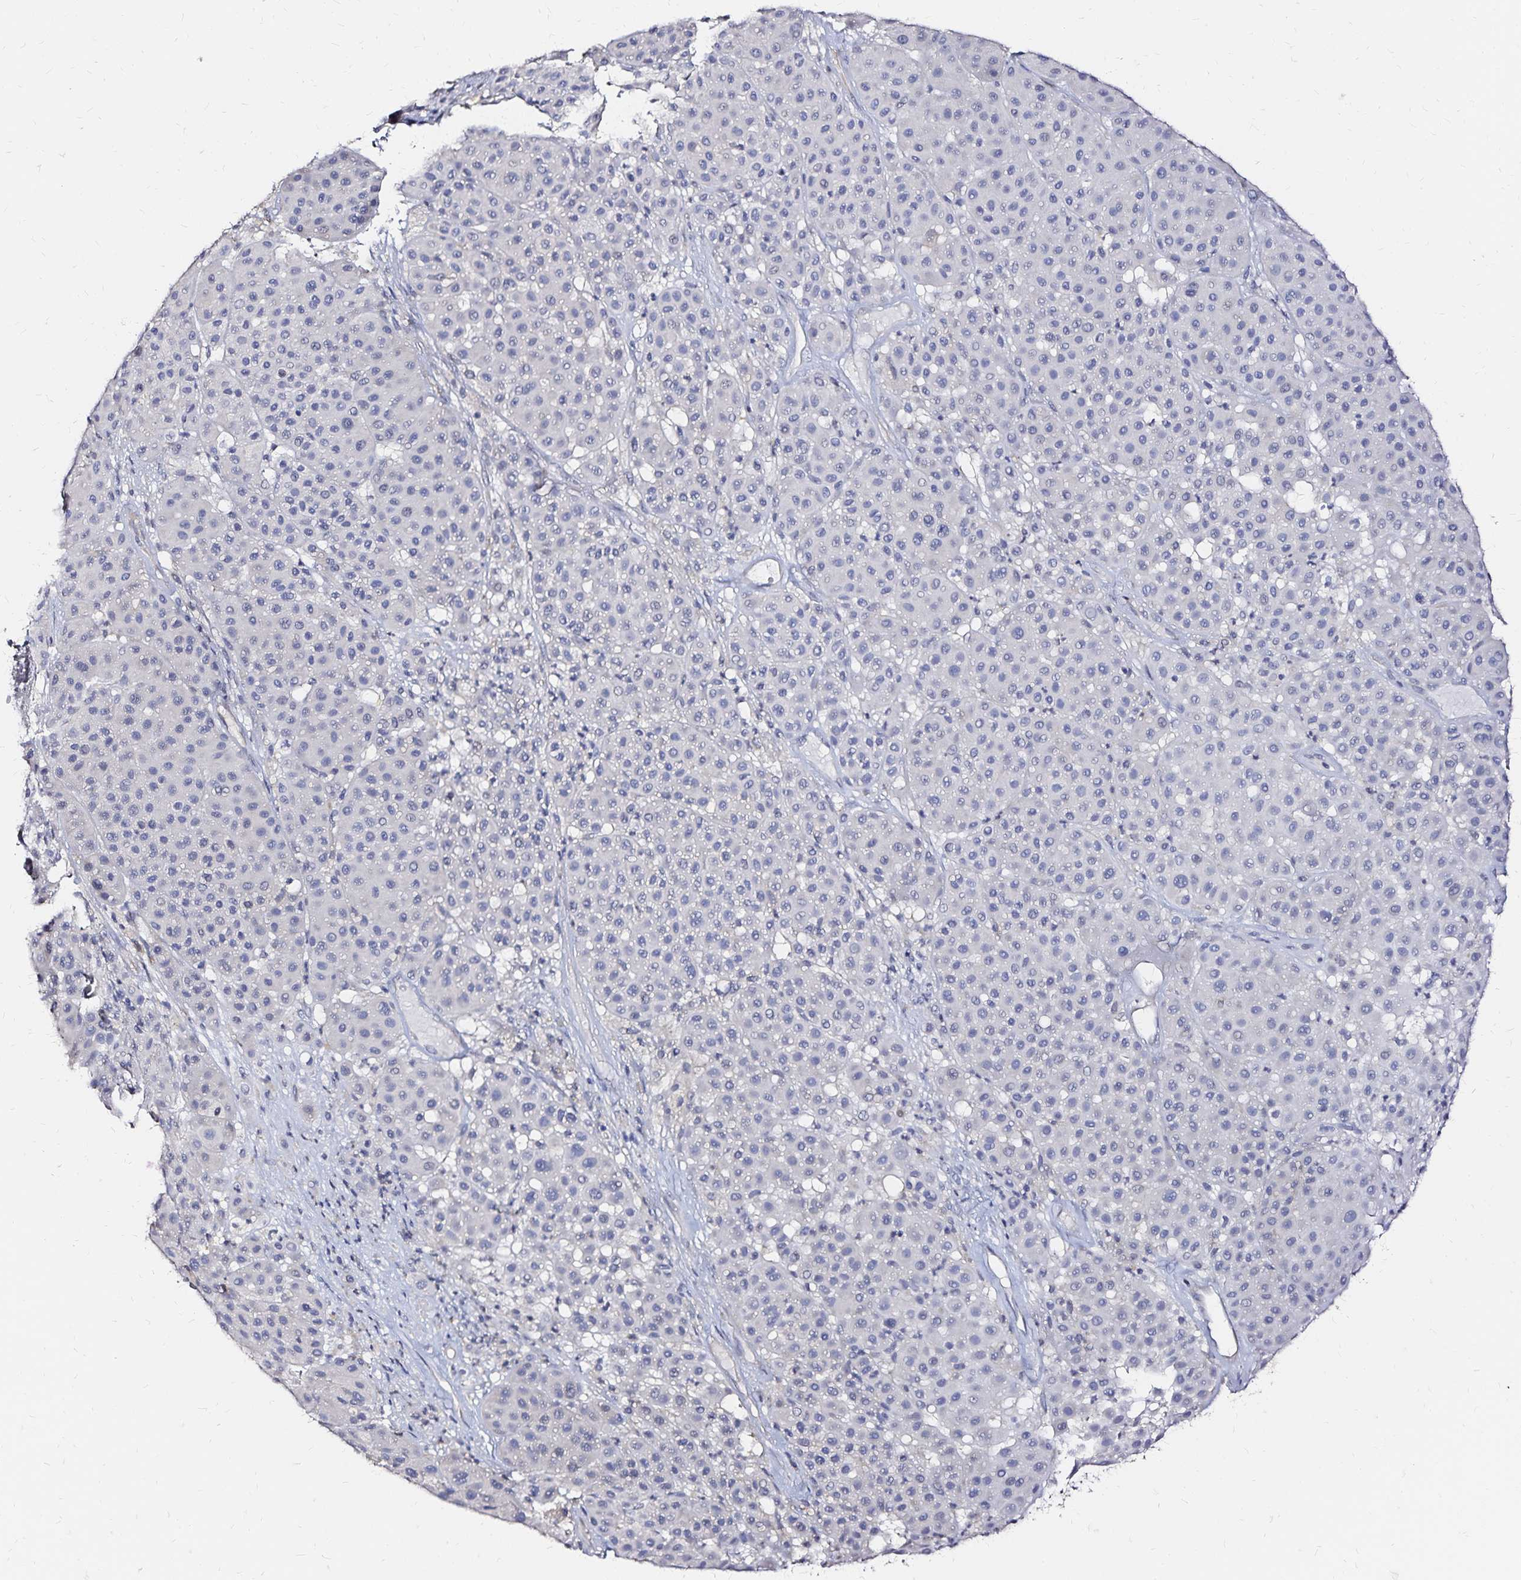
{"staining": {"intensity": "negative", "quantity": "none", "location": "none"}, "tissue": "melanoma", "cell_type": "Tumor cells", "image_type": "cancer", "snomed": [{"axis": "morphology", "description": "Malignant melanoma, Metastatic site"}, {"axis": "topography", "description": "Smooth muscle"}], "caption": "Immunohistochemistry micrograph of neoplastic tissue: malignant melanoma (metastatic site) stained with DAB displays no significant protein staining in tumor cells.", "gene": "SLC5A1", "patient": {"sex": "male", "age": 41}}